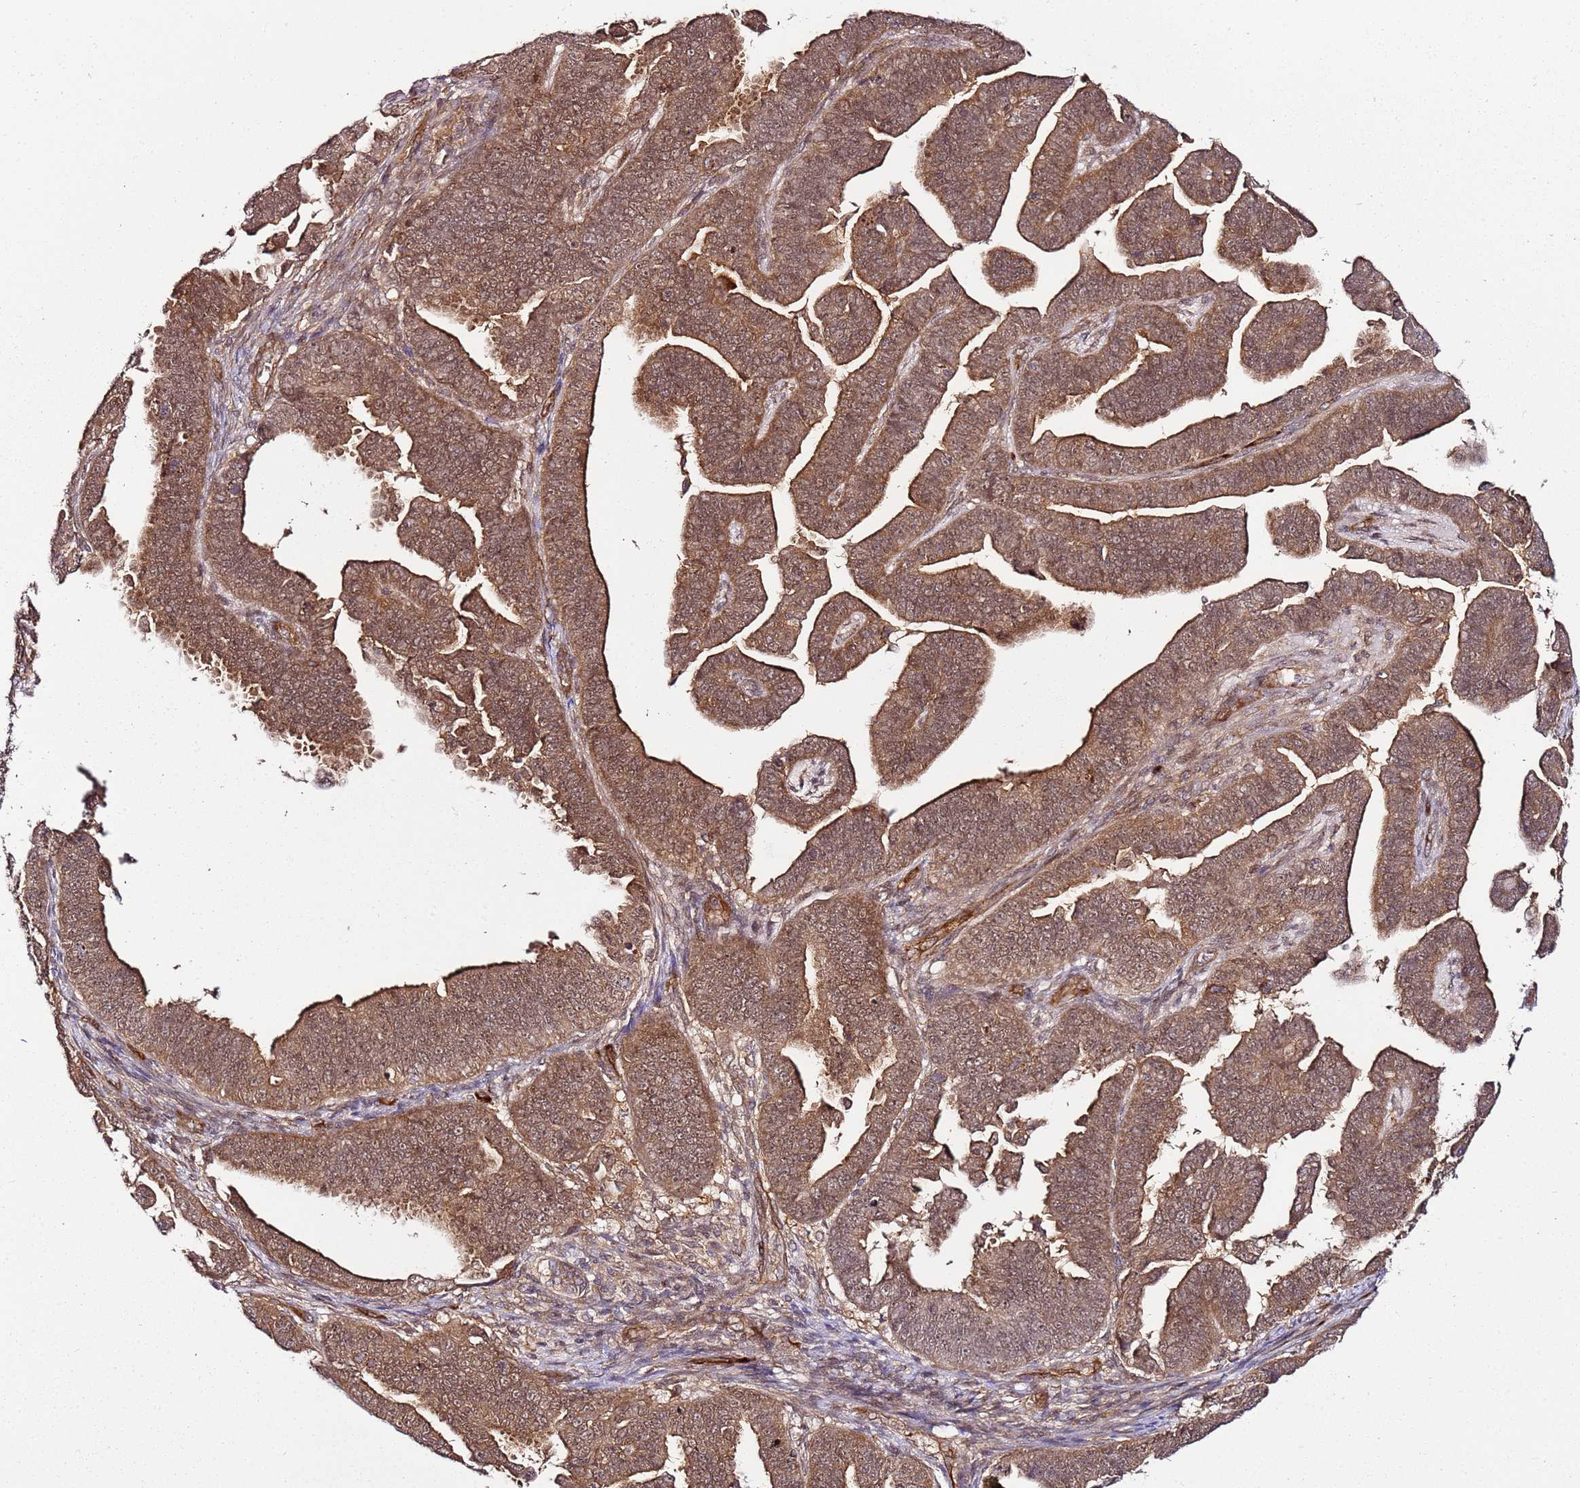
{"staining": {"intensity": "moderate", "quantity": ">75%", "location": "cytoplasmic/membranous,nuclear"}, "tissue": "endometrial cancer", "cell_type": "Tumor cells", "image_type": "cancer", "snomed": [{"axis": "morphology", "description": "Adenocarcinoma, NOS"}, {"axis": "topography", "description": "Endometrium"}], "caption": "Approximately >75% of tumor cells in human adenocarcinoma (endometrial) demonstrate moderate cytoplasmic/membranous and nuclear protein positivity as visualized by brown immunohistochemical staining.", "gene": "CCNYL1", "patient": {"sex": "female", "age": 75}}